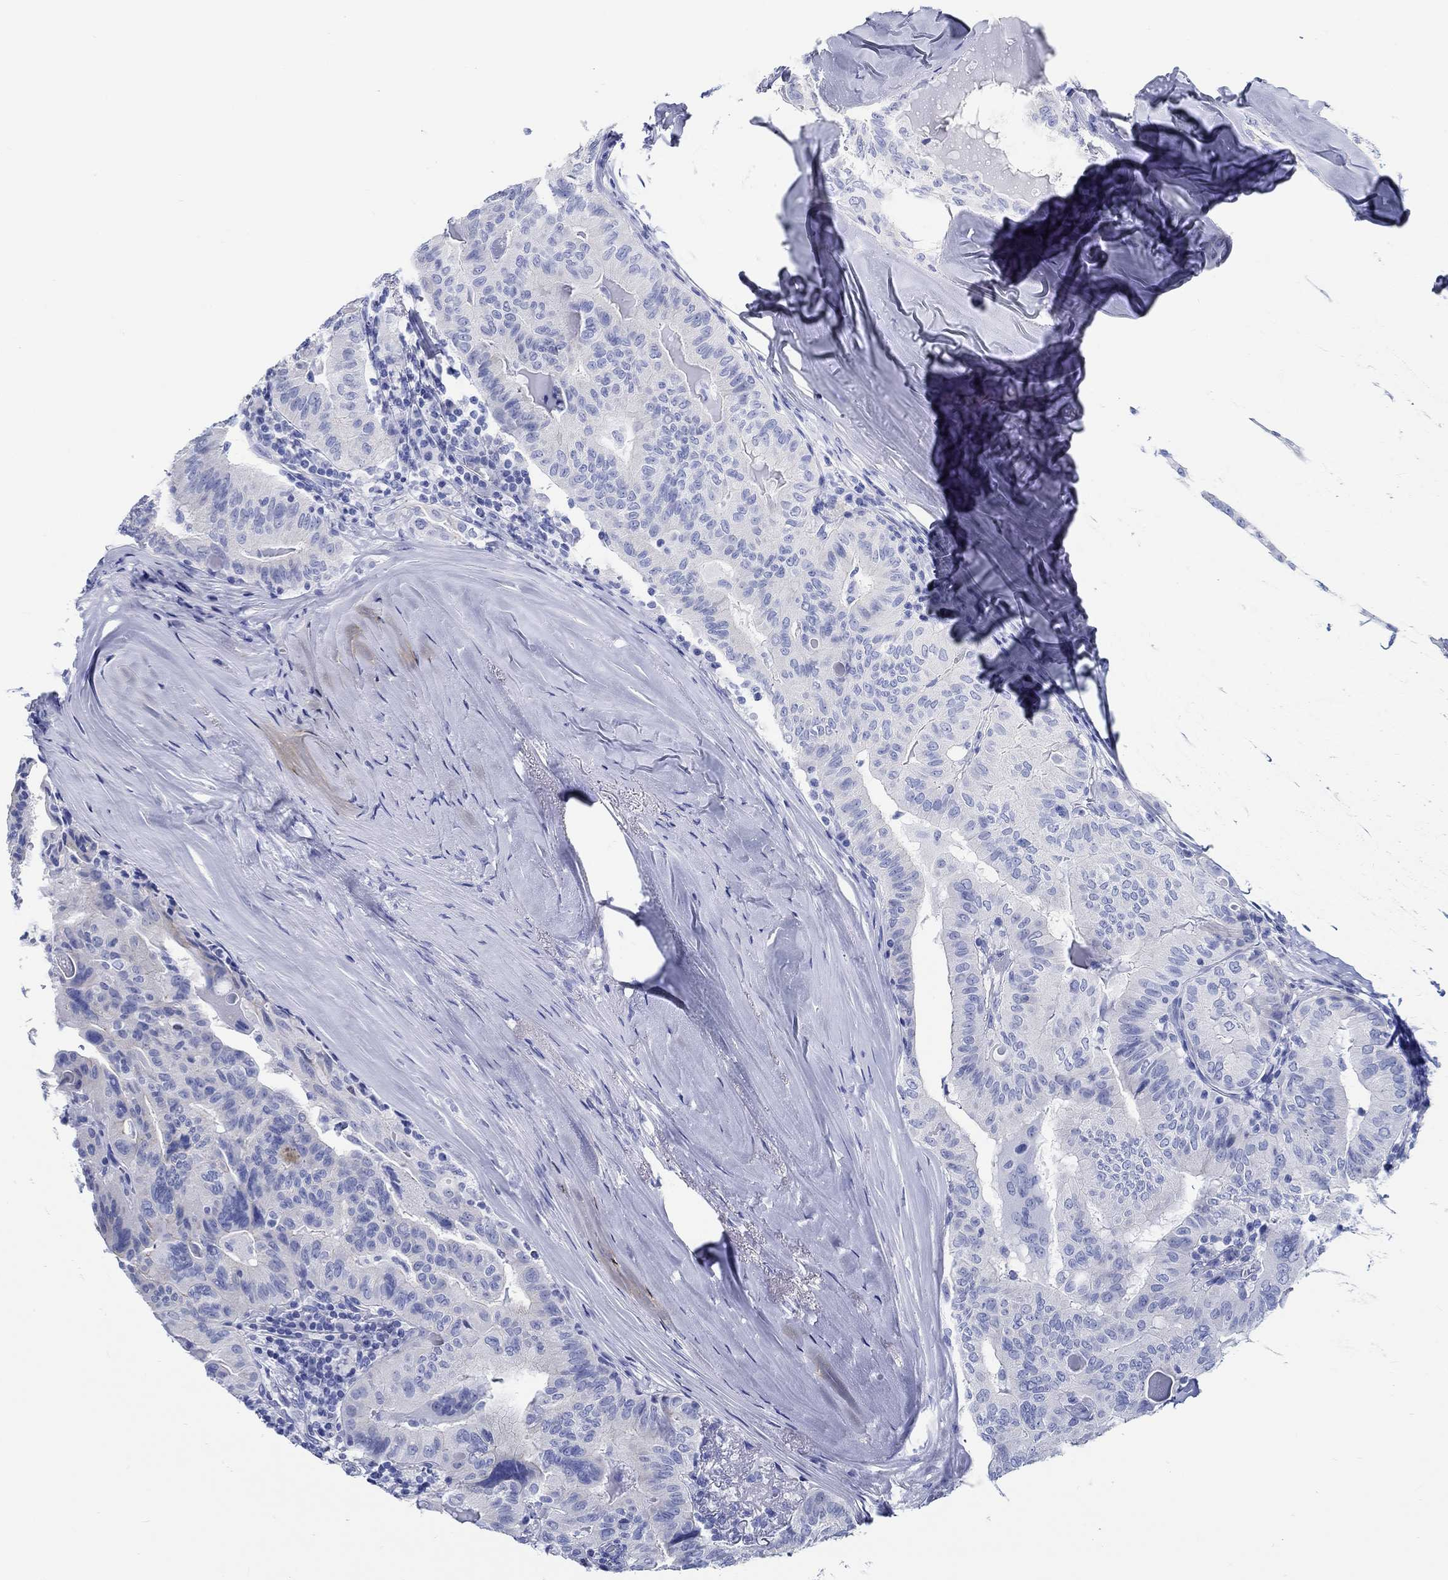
{"staining": {"intensity": "negative", "quantity": "none", "location": "none"}, "tissue": "thyroid cancer", "cell_type": "Tumor cells", "image_type": "cancer", "snomed": [{"axis": "morphology", "description": "Papillary adenocarcinoma, NOS"}, {"axis": "topography", "description": "Thyroid gland"}], "caption": "Immunohistochemical staining of human papillary adenocarcinoma (thyroid) reveals no significant staining in tumor cells.", "gene": "RD3L", "patient": {"sex": "female", "age": 68}}